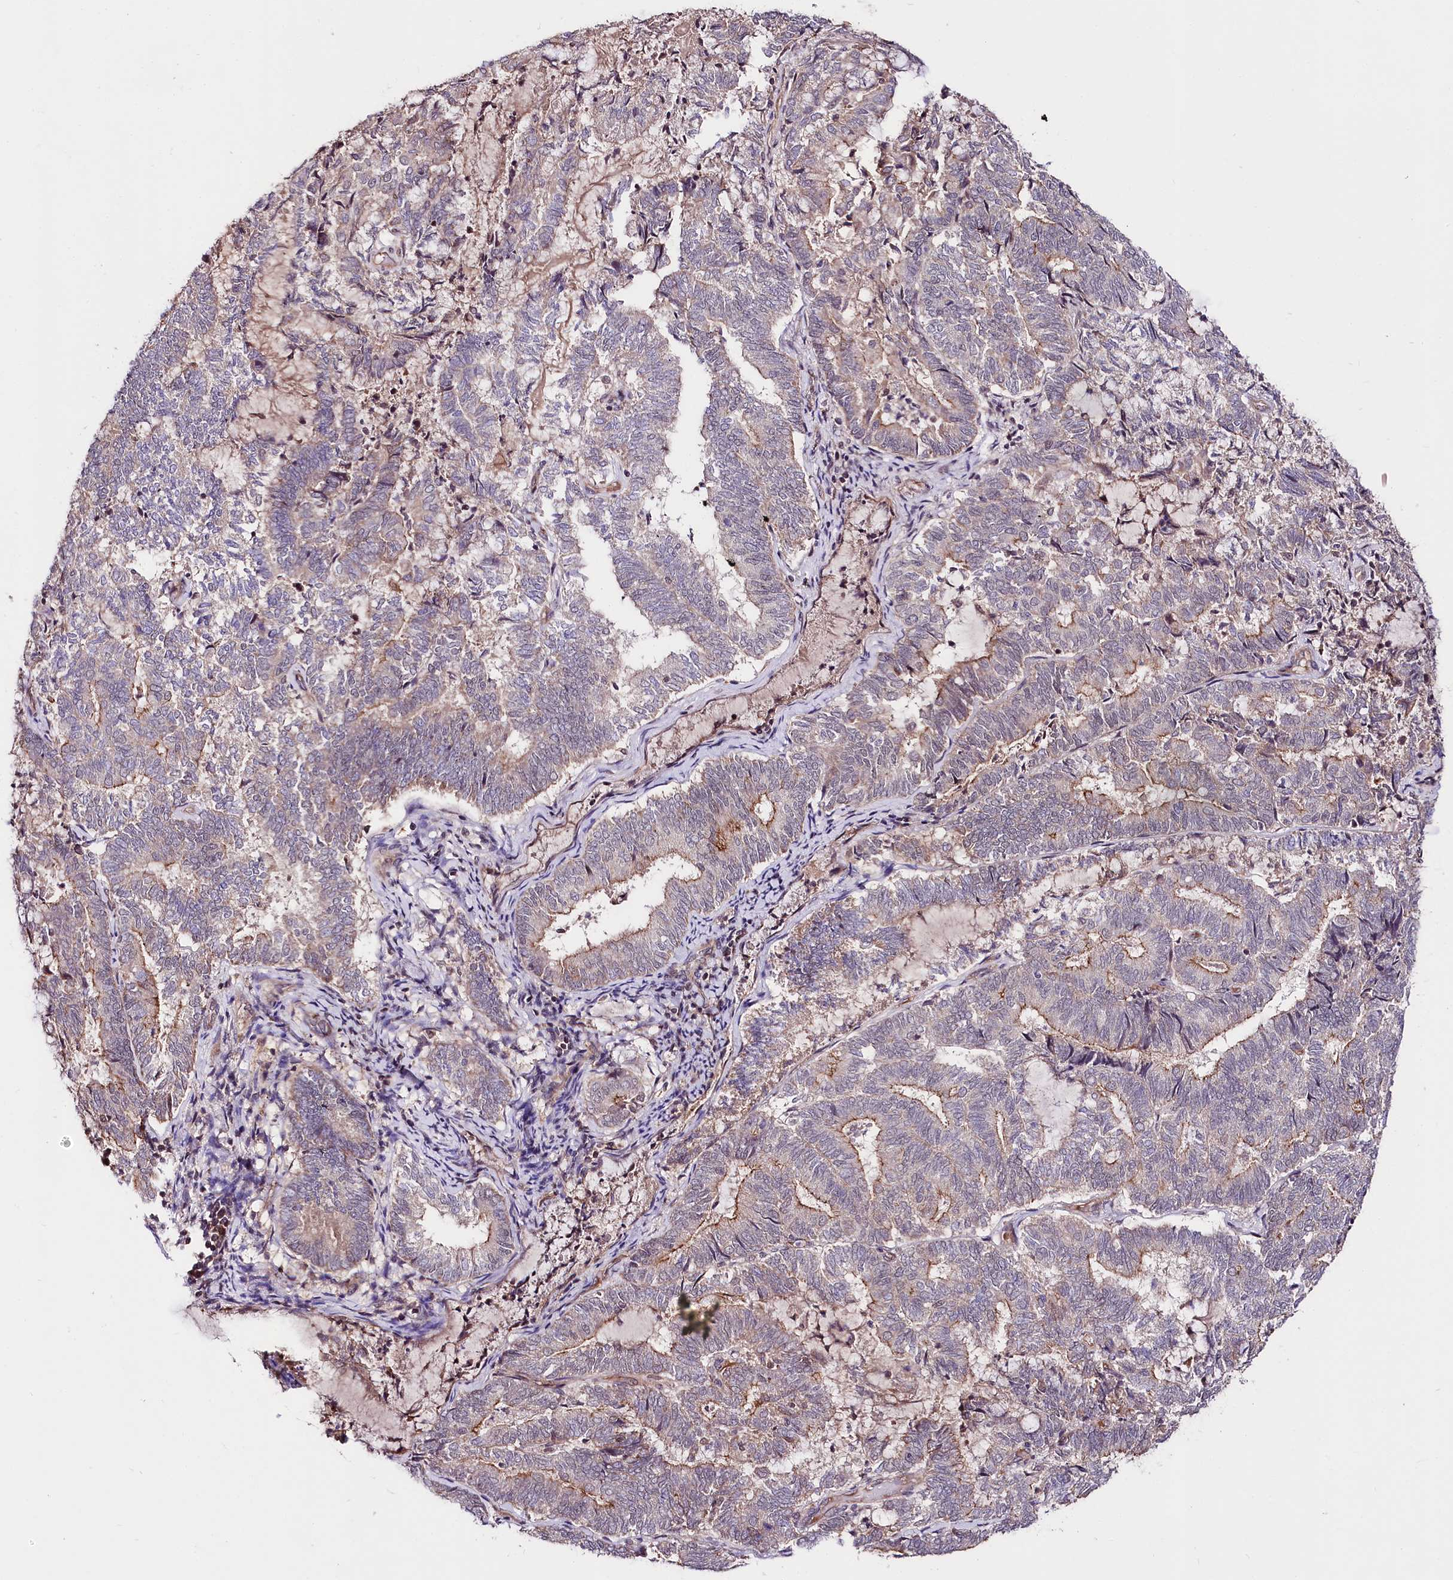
{"staining": {"intensity": "moderate", "quantity": "<25%", "location": "cytoplasmic/membranous"}, "tissue": "endometrial cancer", "cell_type": "Tumor cells", "image_type": "cancer", "snomed": [{"axis": "morphology", "description": "Adenocarcinoma, NOS"}, {"axis": "topography", "description": "Endometrium"}], "caption": "Moderate cytoplasmic/membranous positivity is identified in approximately <25% of tumor cells in endometrial cancer (adenocarcinoma). (Brightfield microscopy of DAB IHC at high magnification).", "gene": "TAFAZZIN", "patient": {"sex": "female", "age": 80}}